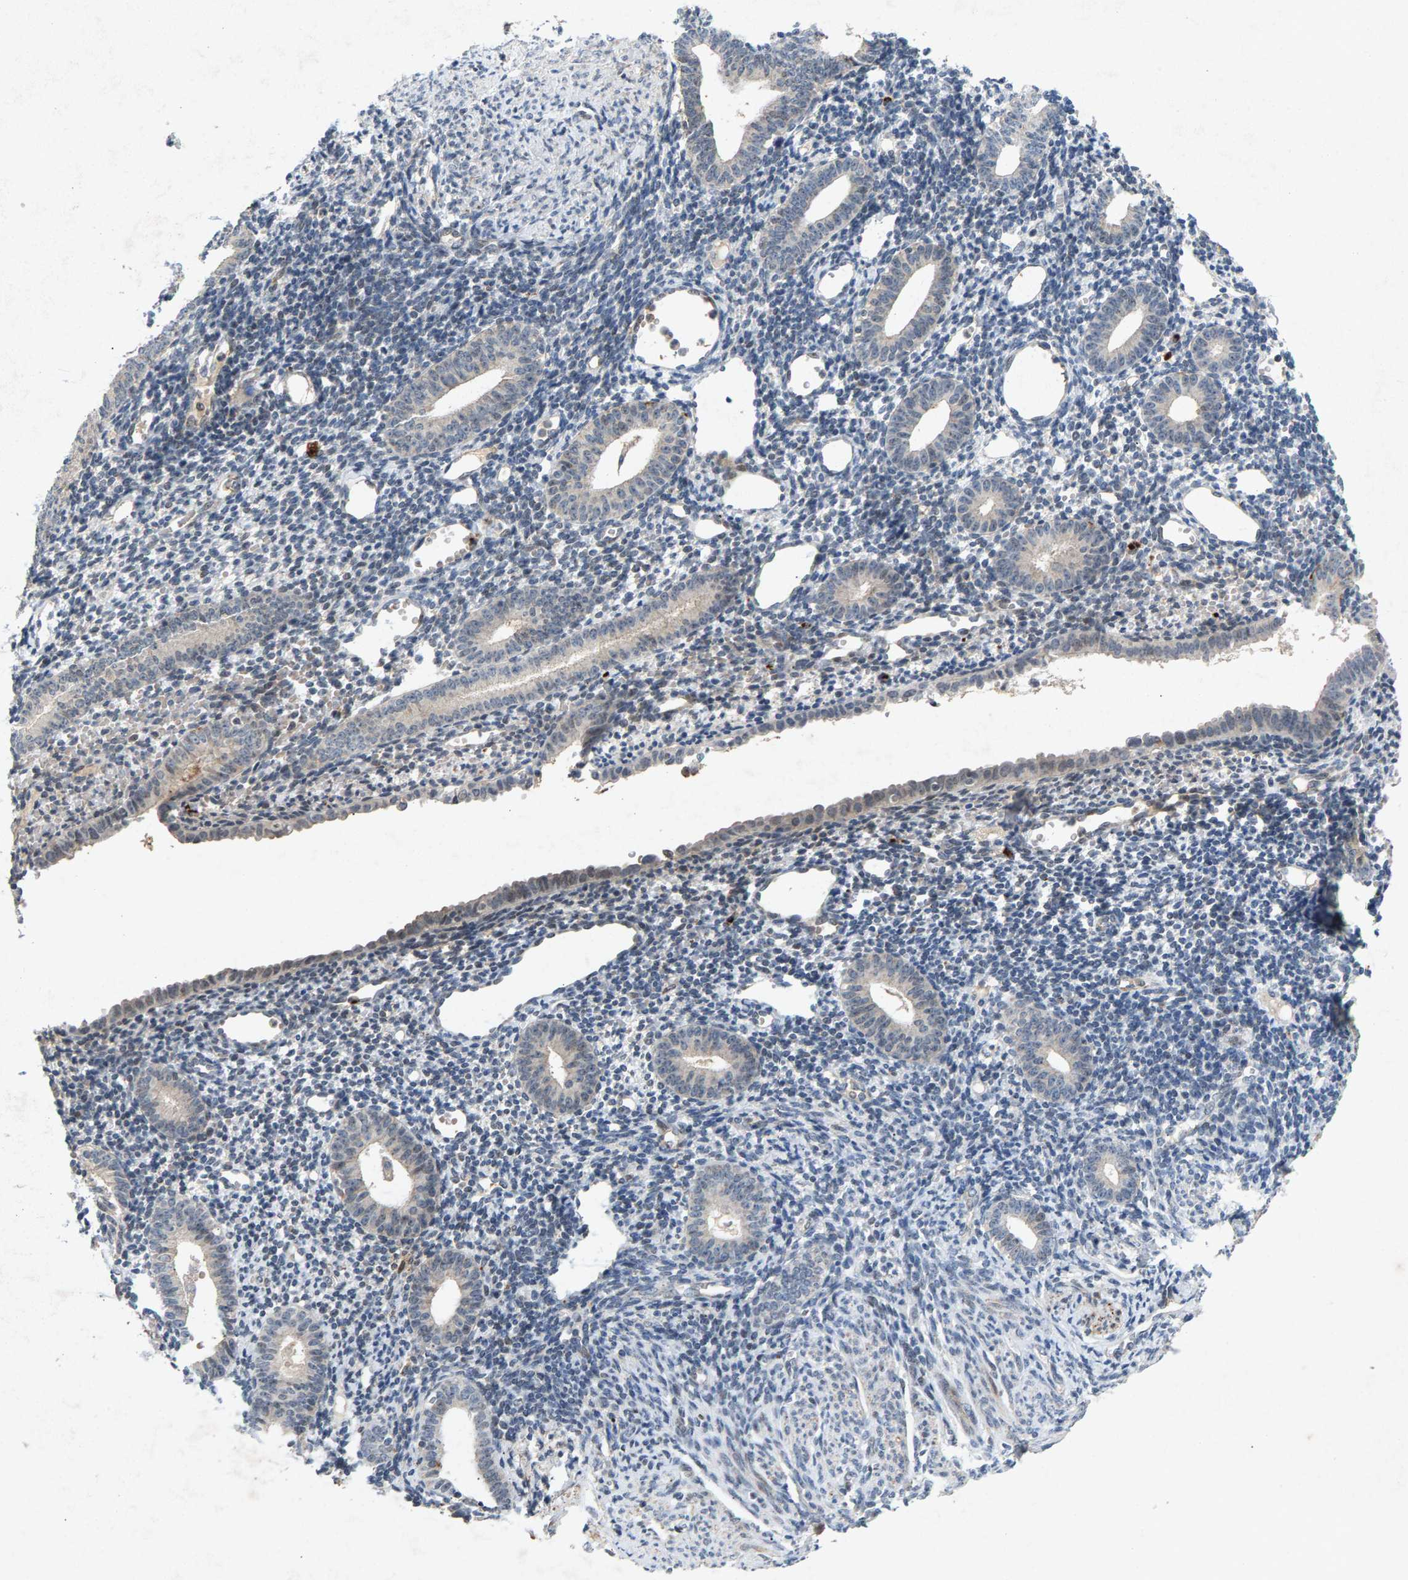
{"staining": {"intensity": "negative", "quantity": "none", "location": "none"}, "tissue": "endometrium", "cell_type": "Cells in endometrial stroma", "image_type": "normal", "snomed": [{"axis": "morphology", "description": "Normal tissue, NOS"}, {"axis": "topography", "description": "Endometrium"}], "caption": "Immunohistochemistry (IHC) of unremarkable endometrium reveals no positivity in cells in endometrial stroma.", "gene": "ZPR1", "patient": {"sex": "female", "age": 50}}